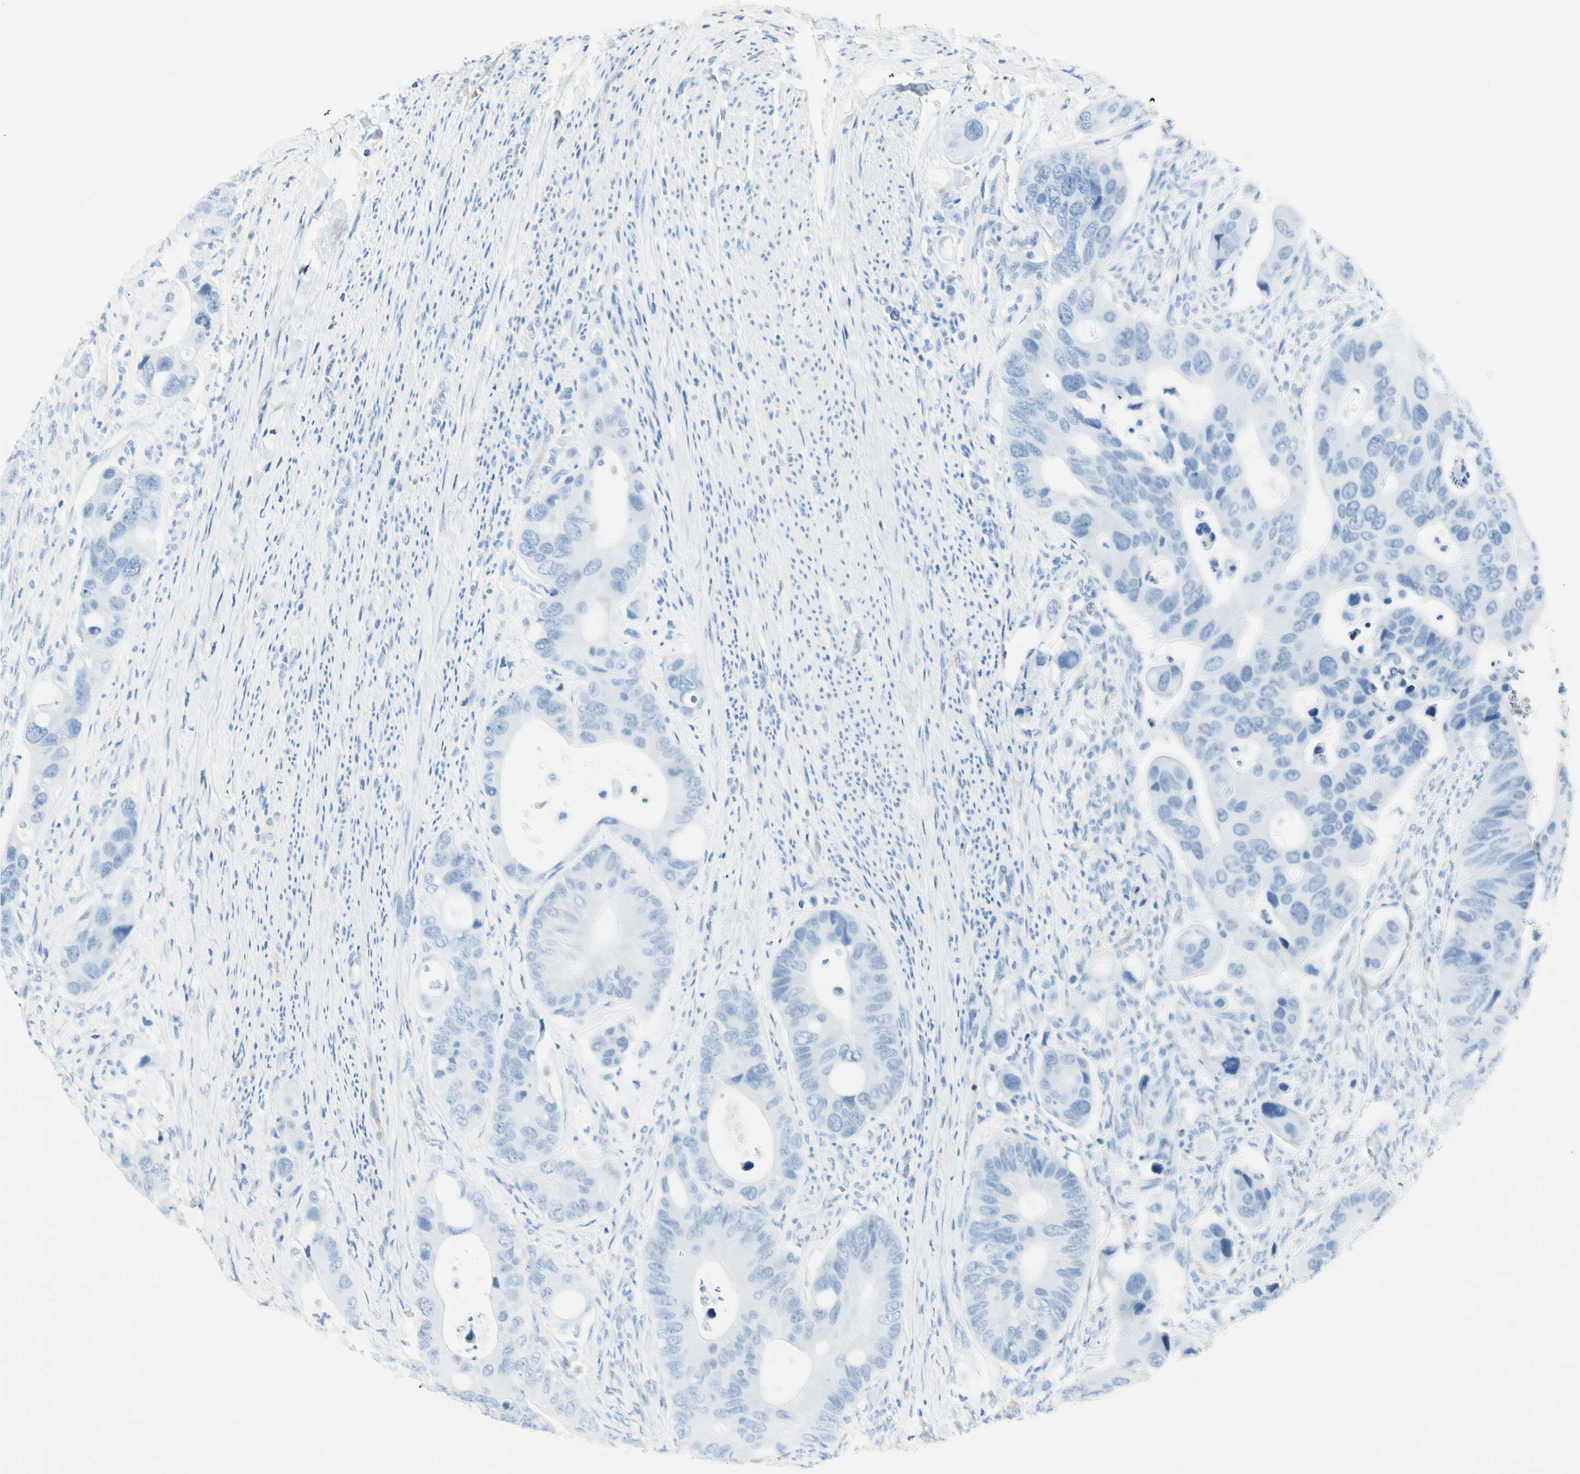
{"staining": {"intensity": "negative", "quantity": "none", "location": "none"}, "tissue": "colorectal cancer", "cell_type": "Tumor cells", "image_type": "cancer", "snomed": [{"axis": "morphology", "description": "Adenocarcinoma, NOS"}, {"axis": "topography", "description": "Rectum"}], "caption": "Immunohistochemistry (IHC) of human colorectal adenocarcinoma demonstrates no positivity in tumor cells.", "gene": "CD93", "patient": {"sex": "female", "age": 57}}